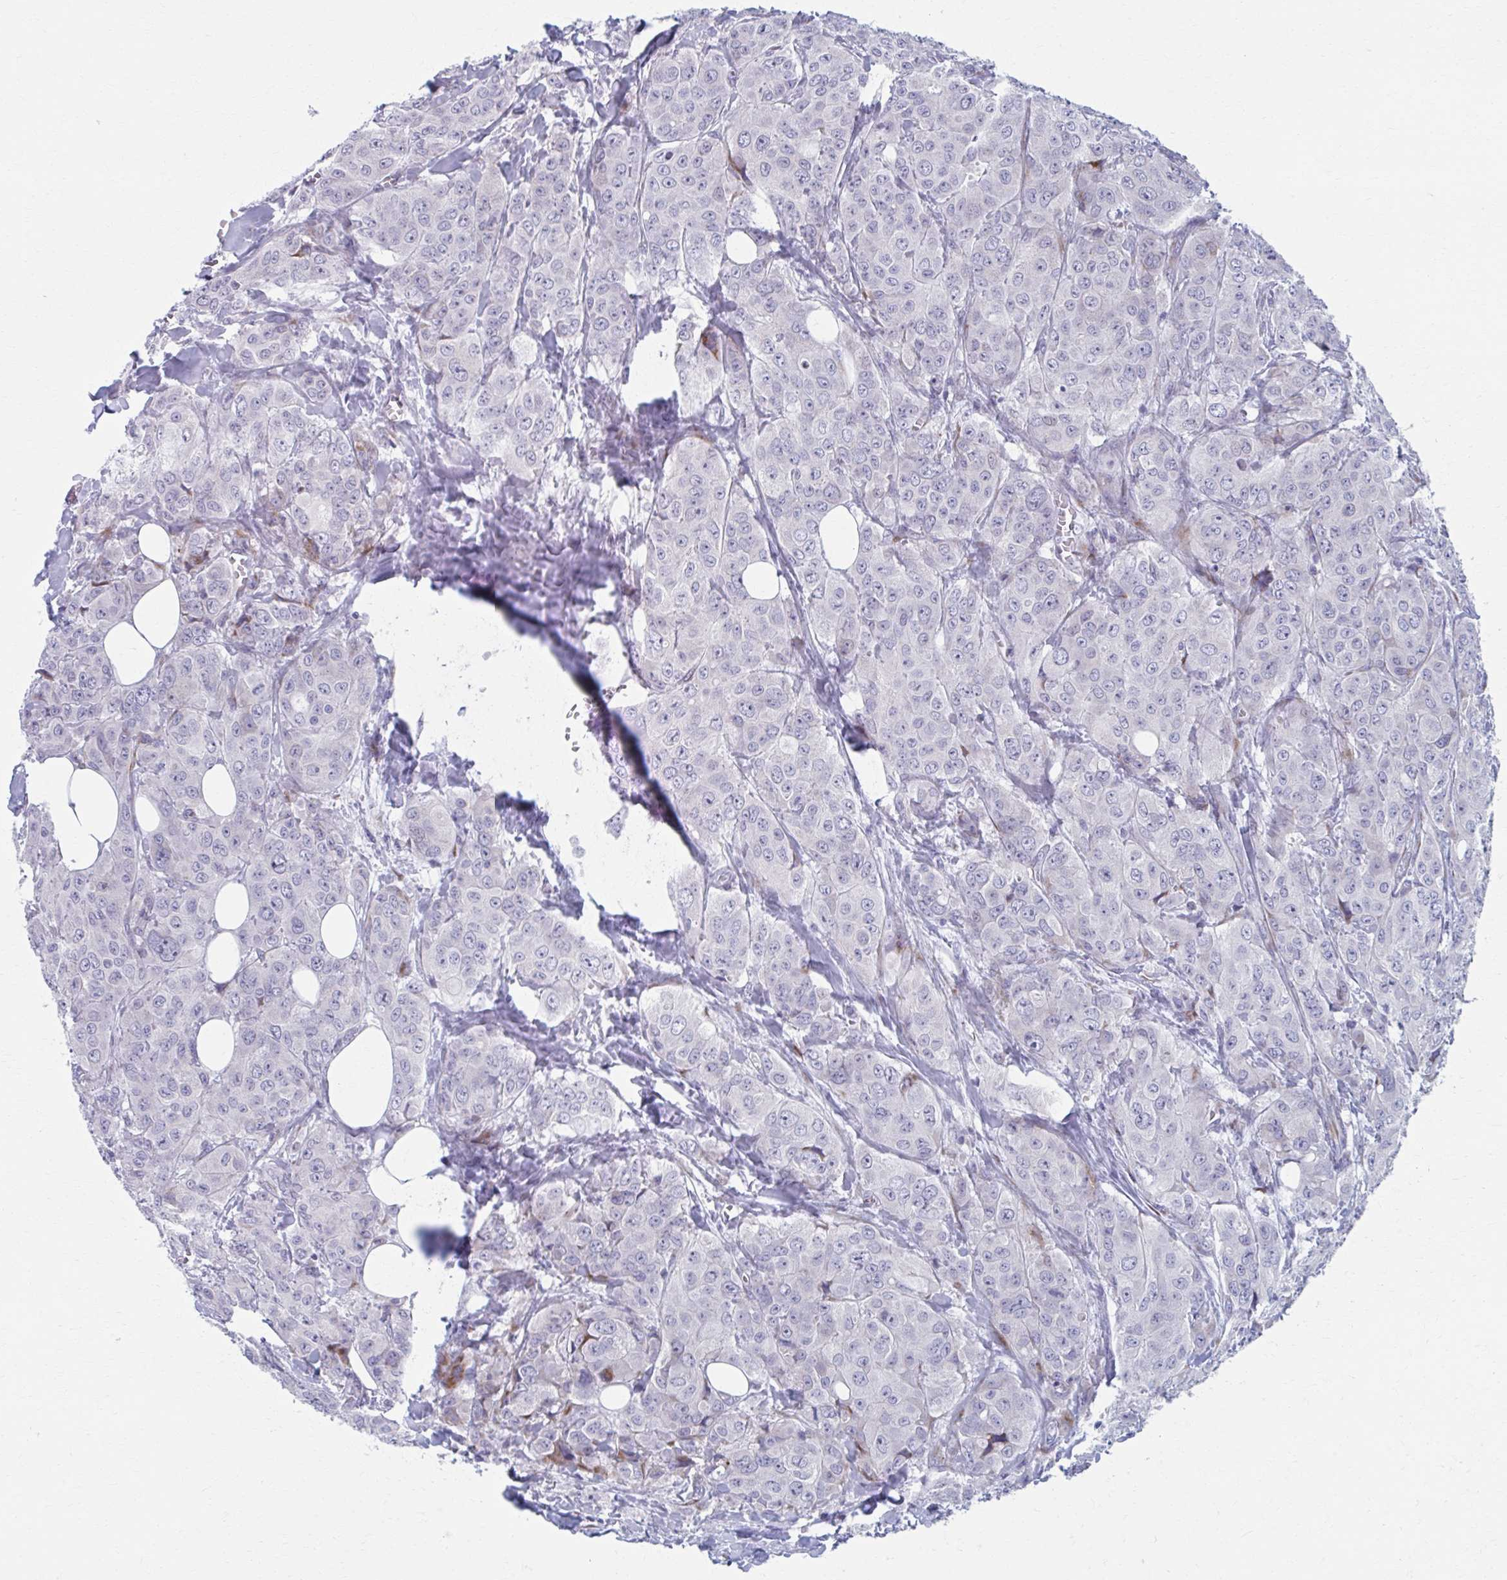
{"staining": {"intensity": "moderate", "quantity": "<25%", "location": "cytoplasmic/membranous"}, "tissue": "breast cancer", "cell_type": "Tumor cells", "image_type": "cancer", "snomed": [{"axis": "morphology", "description": "Duct carcinoma"}, {"axis": "topography", "description": "Breast"}], "caption": "Tumor cells exhibit low levels of moderate cytoplasmic/membranous expression in about <25% of cells in breast invasive ductal carcinoma. (Brightfield microscopy of DAB IHC at high magnification).", "gene": "OLFM2", "patient": {"sex": "female", "age": 43}}